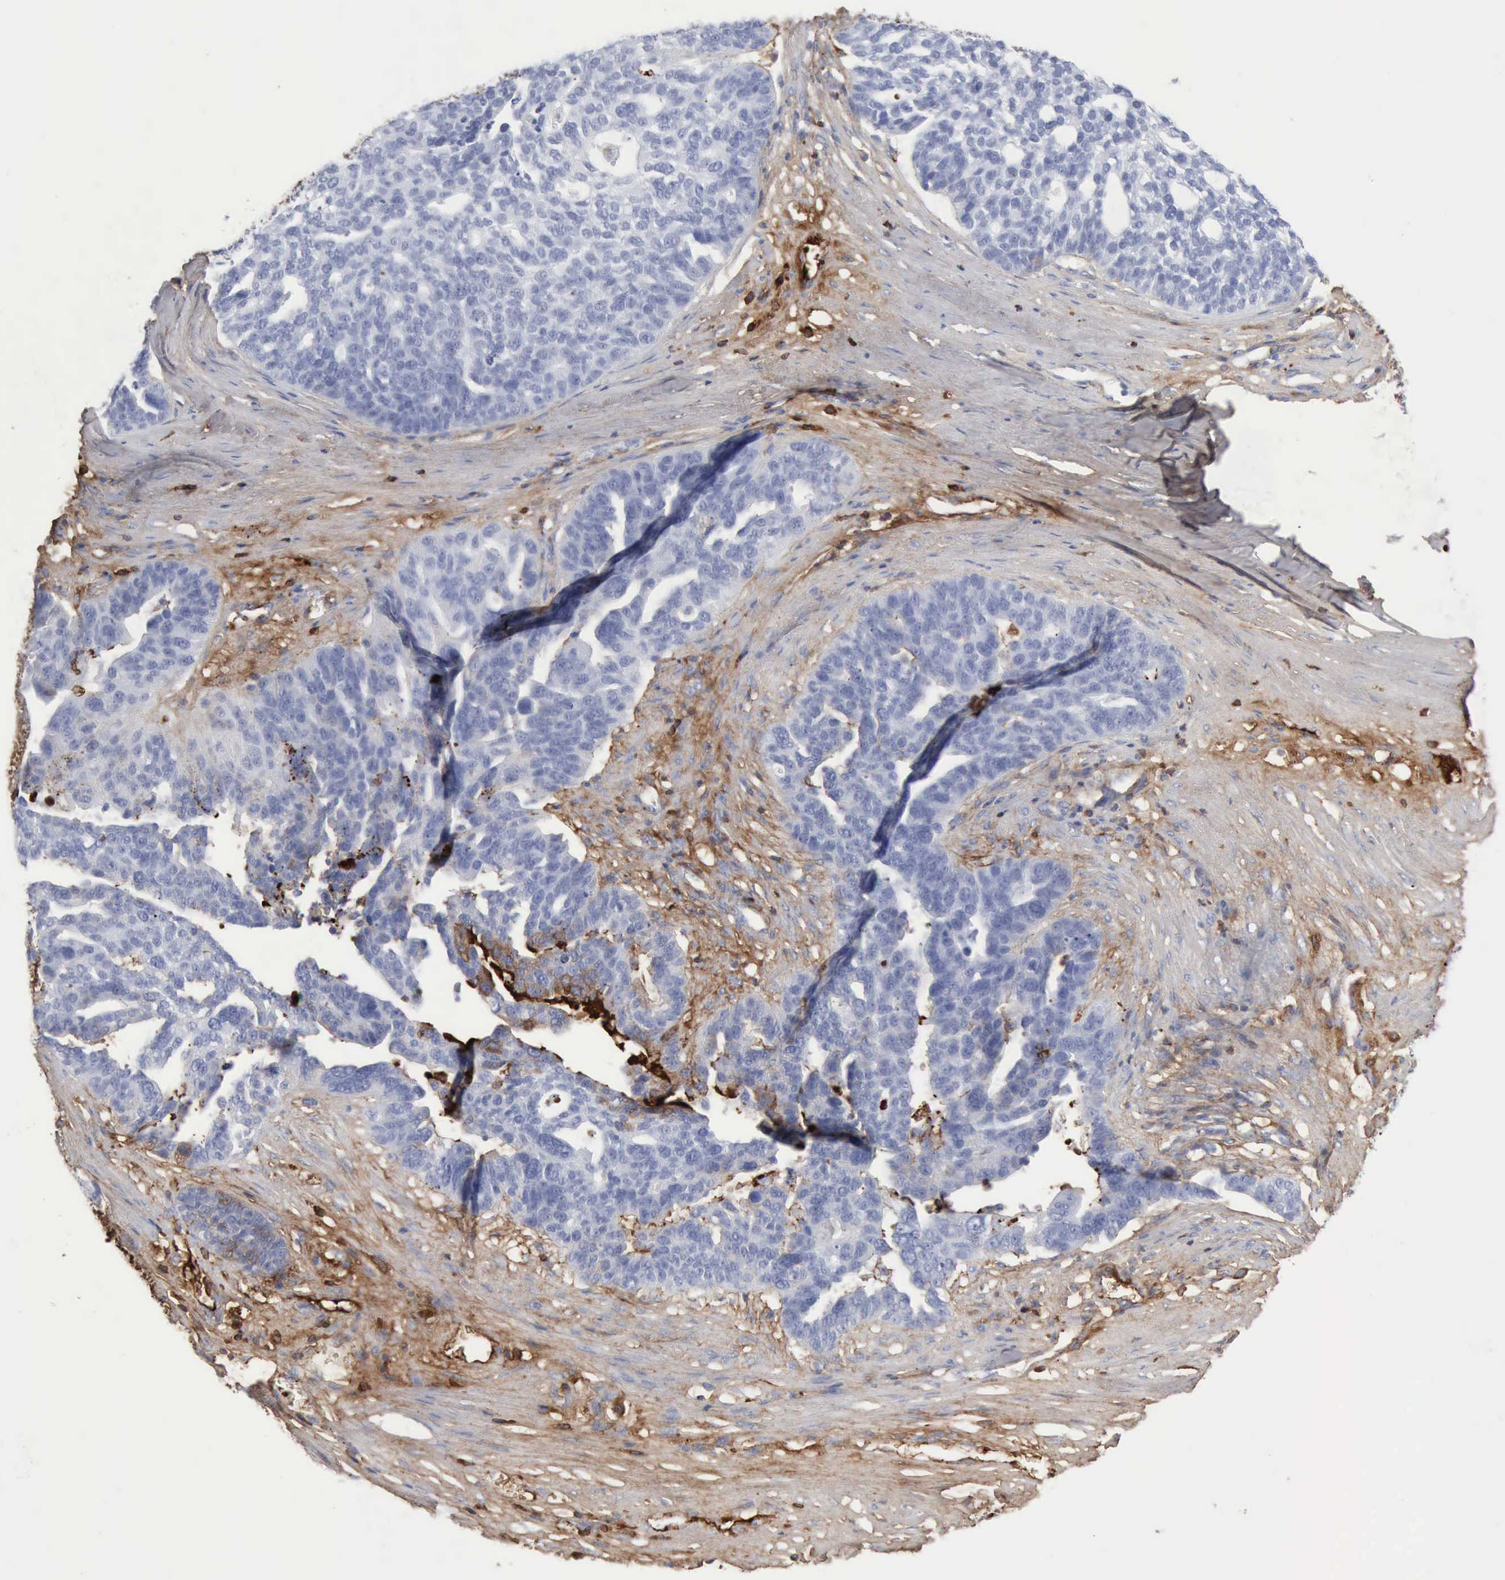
{"staining": {"intensity": "negative", "quantity": "none", "location": "none"}, "tissue": "ovarian cancer", "cell_type": "Tumor cells", "image_type": "cancer", "snomed": [{"axis": "morphology", "description": "Cystadenocarcinoma, serous, NOS"}, {"axis": "topography", "description": "Ovary"}], "caption": "This is a image of immunohistochemistry (IHC) staining of serous cystadenocarcinoma (ovarian), which shows no staining in tumor cells. Nuclei are stained in blue.", "gene": "C4BPA", "patient": {"sex": "female", "age": 59}}